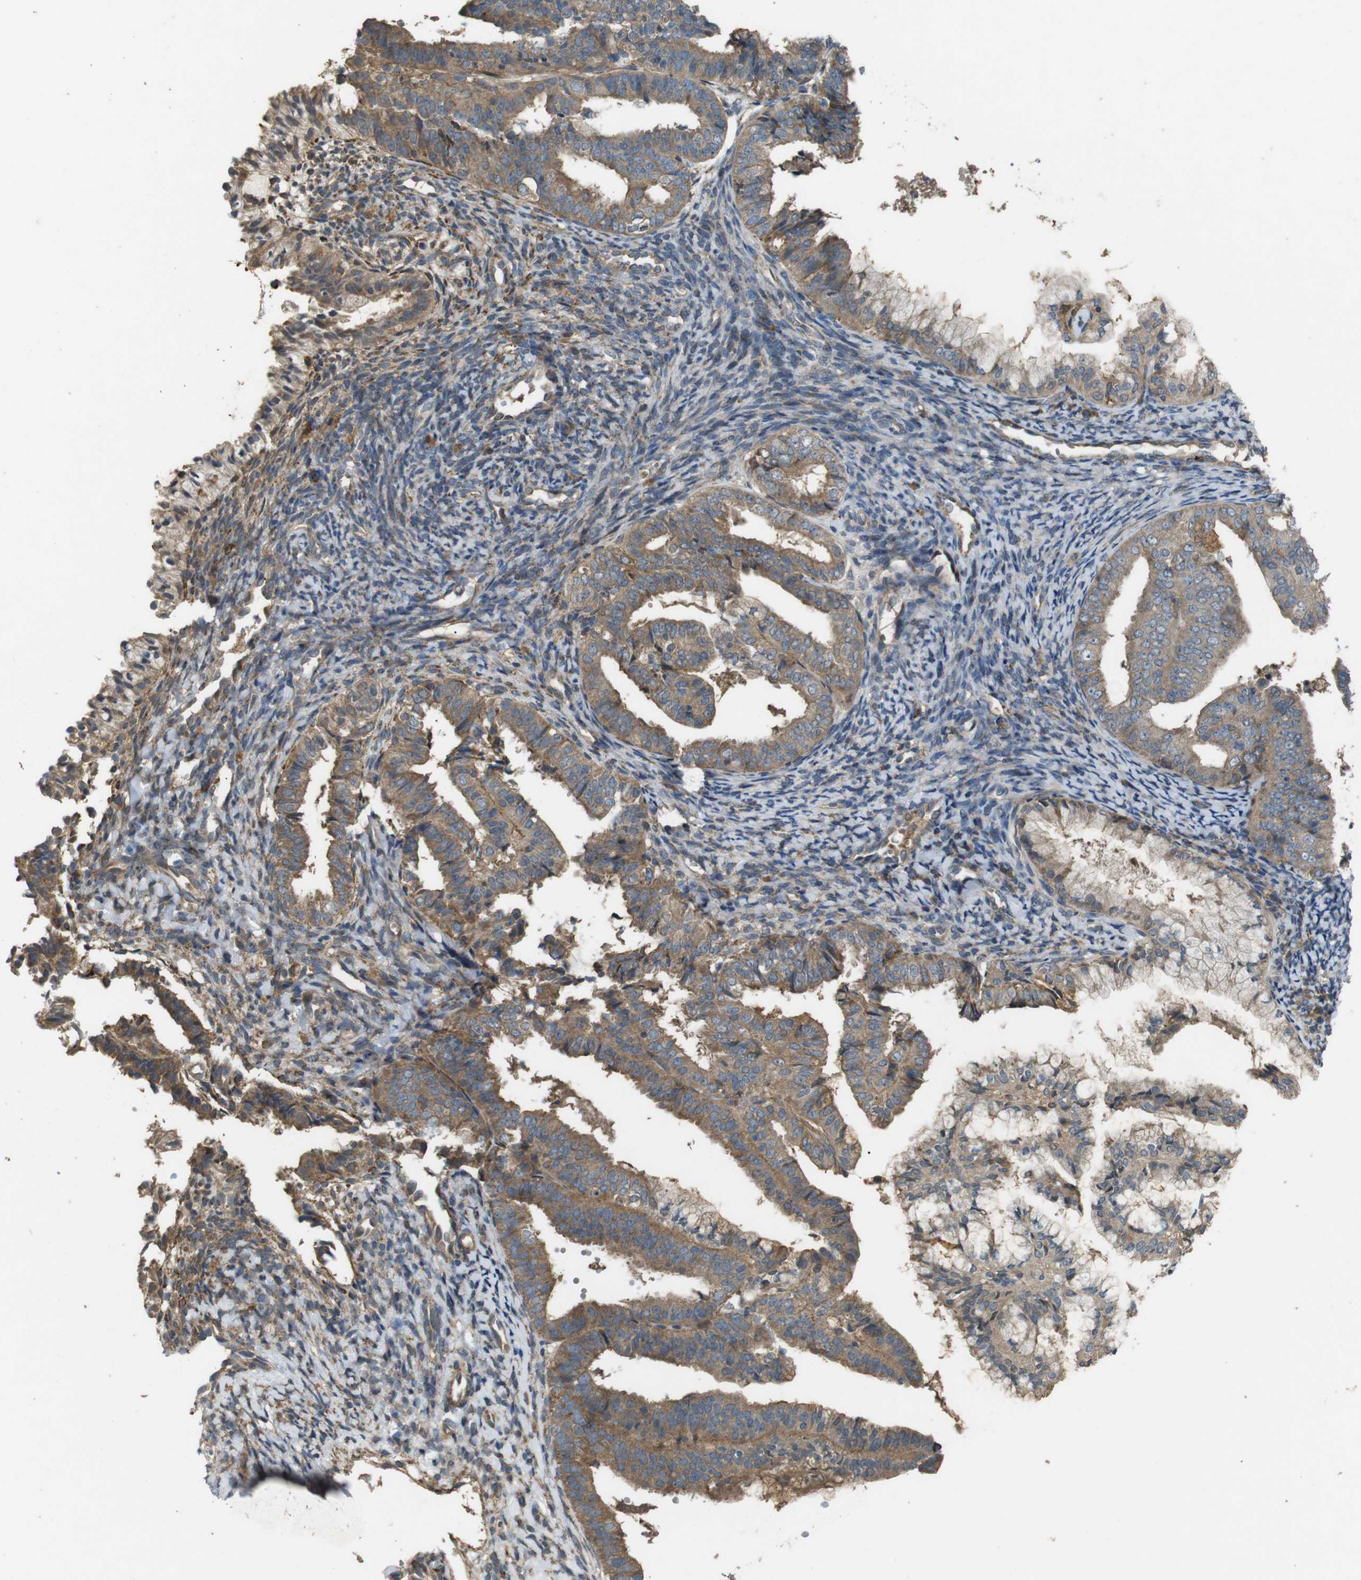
{"staining": {"intensity": "moderate", "quantity": ">75%", "location": "cytoplasmic/membranous"}, "tissue": "endometrial cancer", "cell_type": "Tumor cells", "image_type": "cancer", "snomed": [{"axis": "morphology", "description": "Adenocarcinoma, NOS"}, {"axis": "topography", "description": "Endometrium"}], "caption": "Immunohistochemistry staining of adenocarcinoma (endometrial), which demonstrates medium levels of moderate cytoplasmic/membranous staining in approximately >75% of tumor cells indicating moderate cytoplasmic/membranous protein staining. The staining was performed using DAB (3,3'-diaminobenzidine) (brown) for protein detection and nuclei were counterstained in hematoxylin (blue).", "gene": "ARHGAP24", "patient": {"sex": "female", "age": 63}}